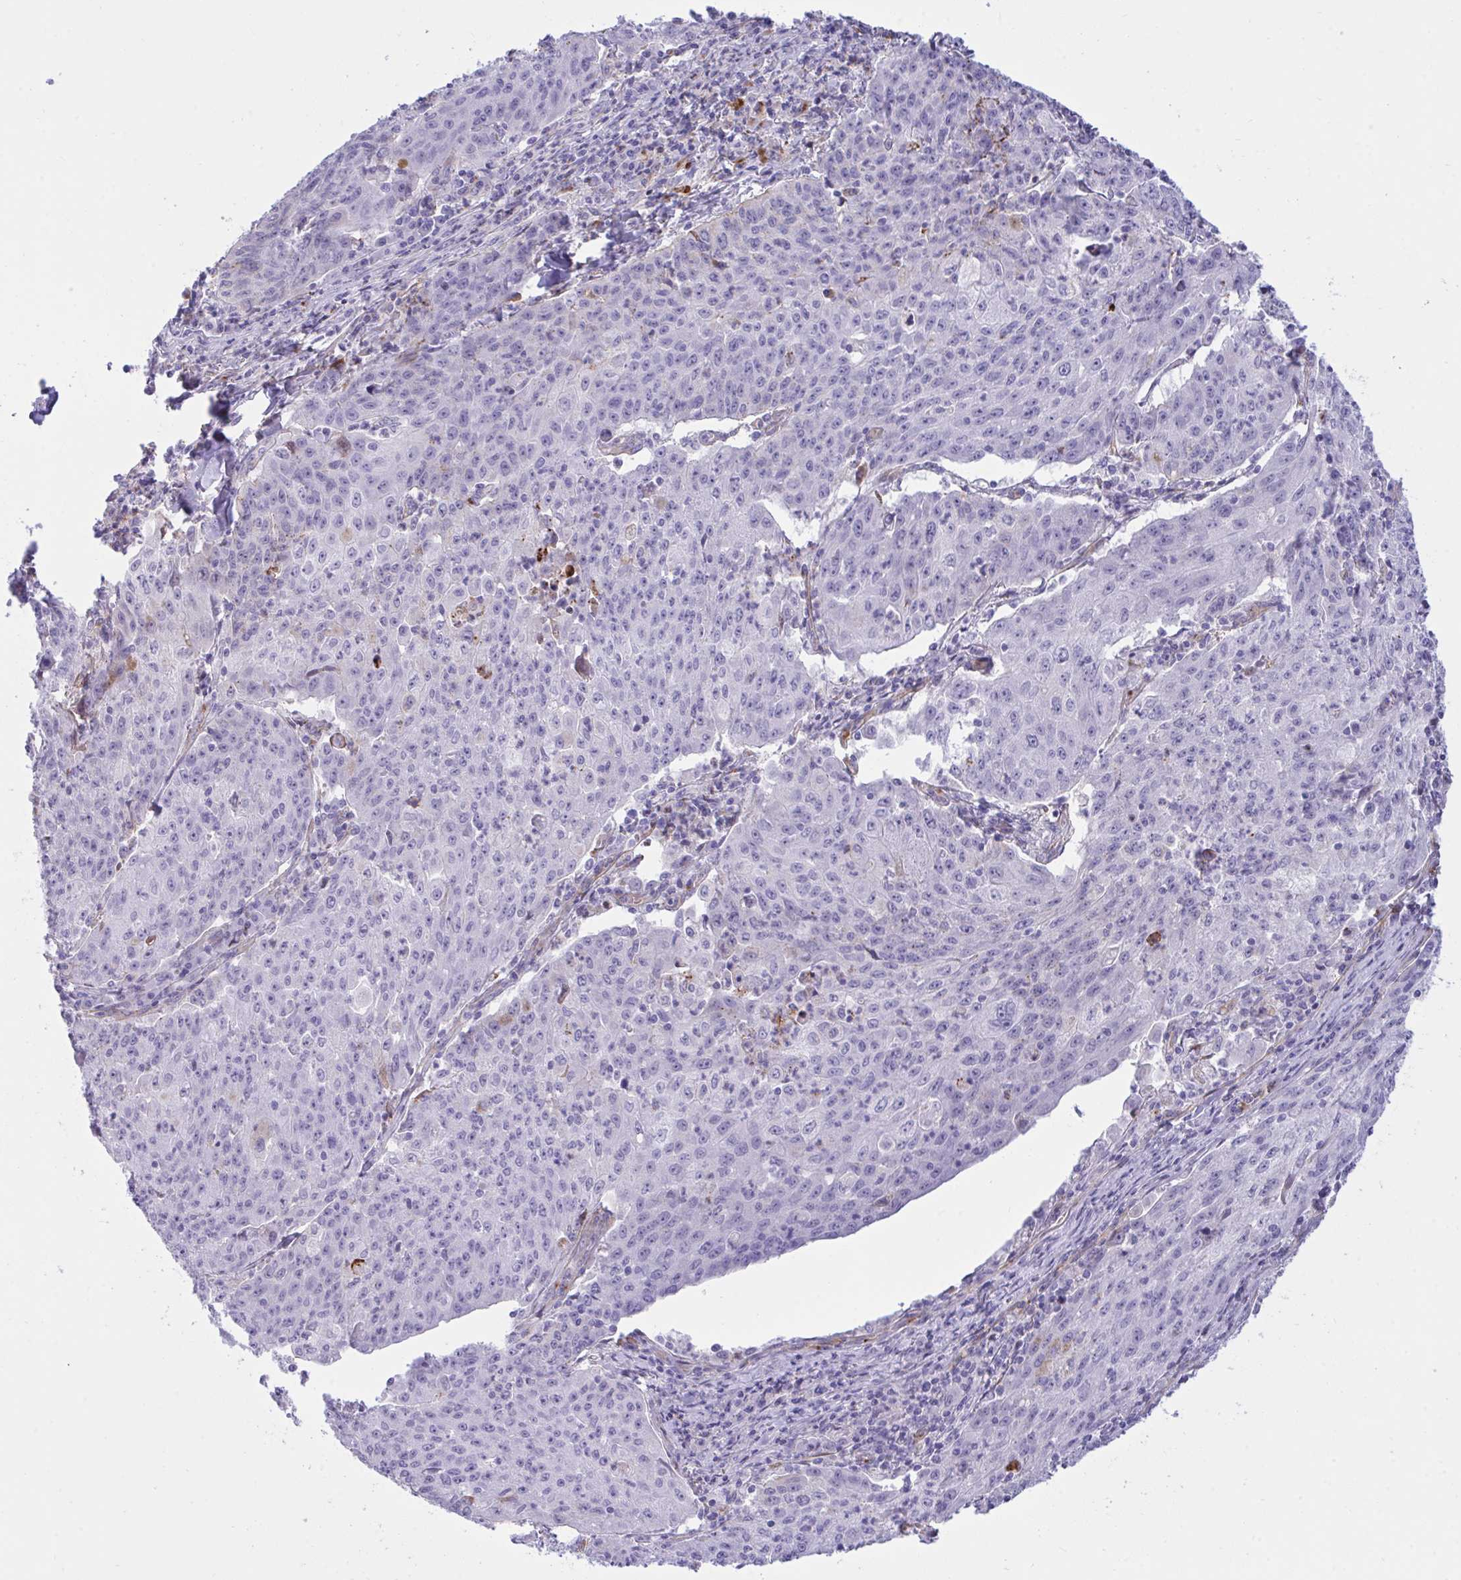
{"staining": {"intensity": "negative", "quantity": "none", "location": "none"}, "tissue": "lung cancer", "cell_type": "Tumor cells", "image_type": "cancer", "snomed": [{"axis": "morphology", "description": "Squamous cell carcinoma, NOS"}, {"axis": "morphology", "description": "Squamous cell carcinoma, metastatic, NOS"}, {"axis": "topography", "description": "Bronchus"}, {"axis": "topography", "description": "Lung"}], "caption": "Immunohistochemical staining of human metastatic squamous cell carcinoma (lung) demonstrates no significant staining in tumor cells. (Brightfield microscopy of DAB (3,3'-diaminobenzidine) immunohistochemistry at high magnification).", "gene": "F2", "patient": {"sex": "male", "age": 62}}